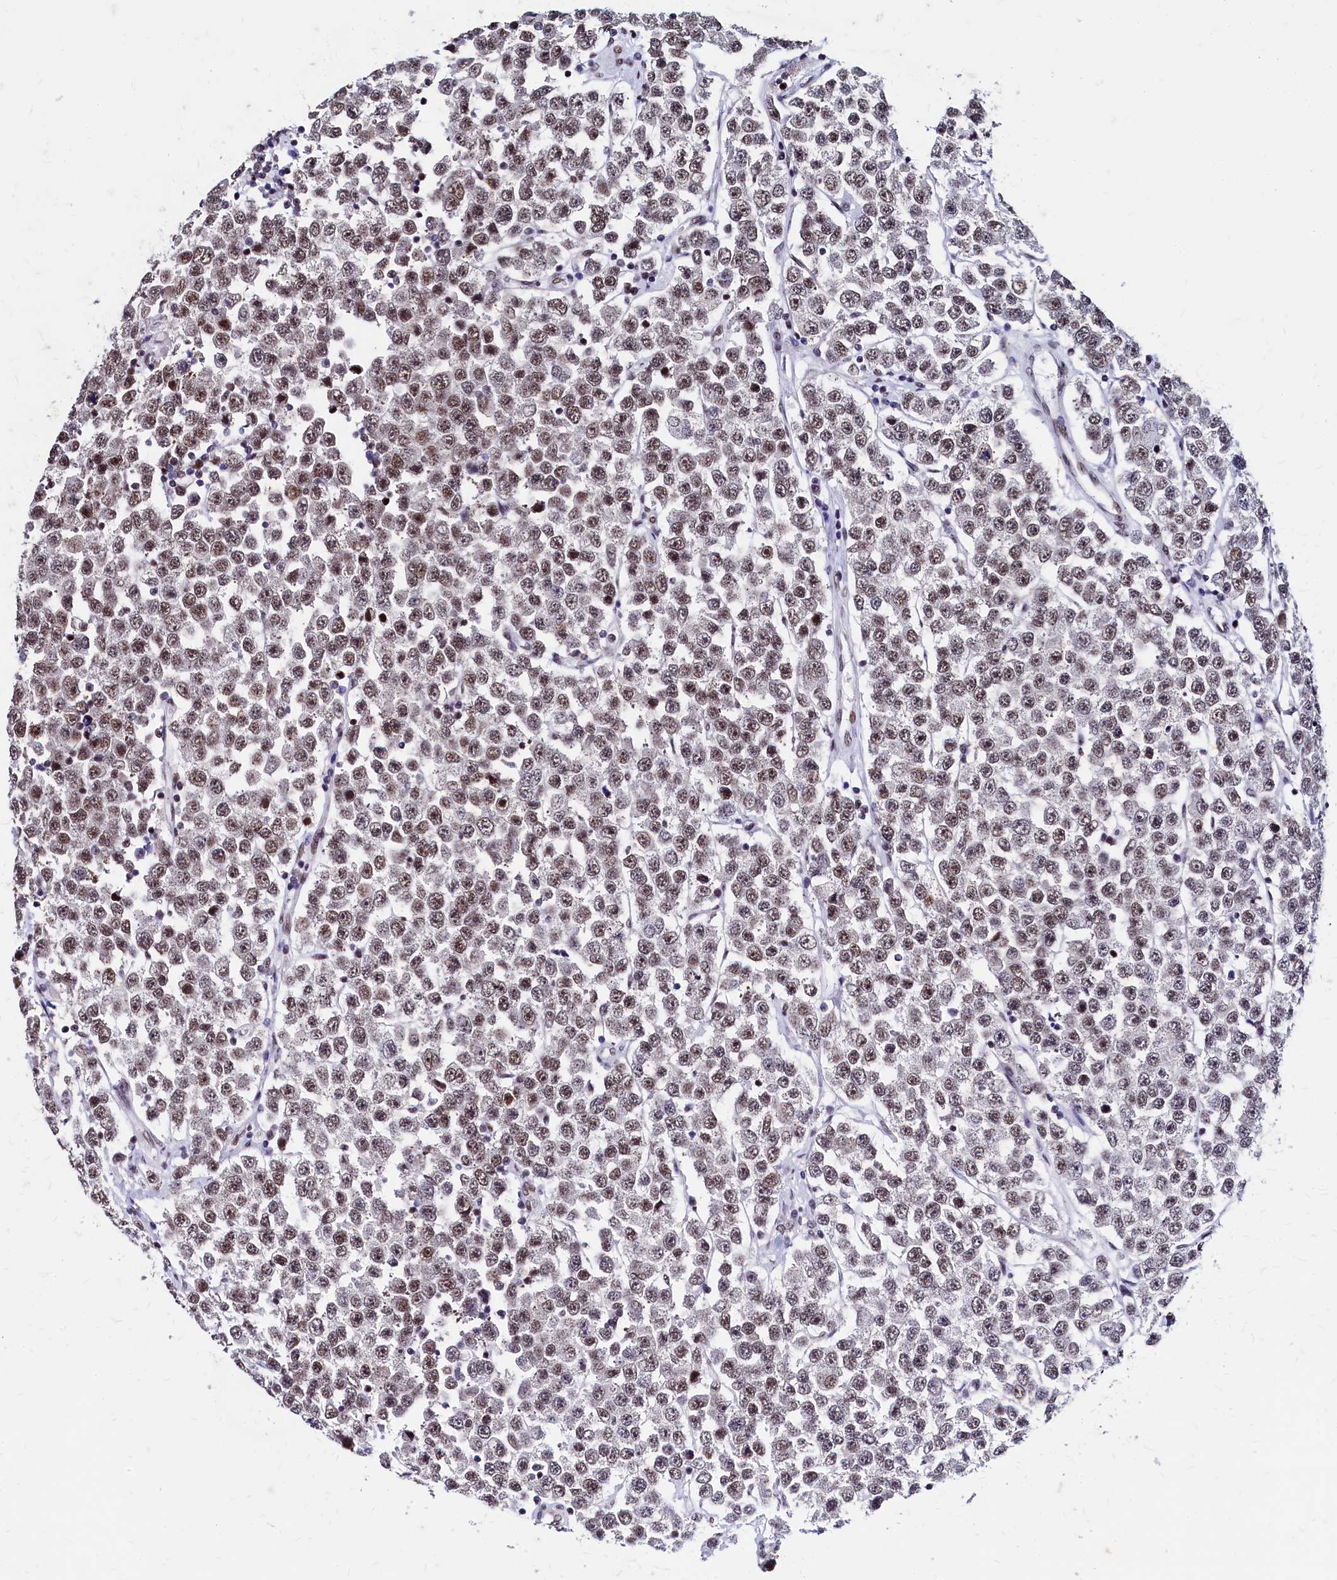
{"staining": {"intensity": "moderate", "quantity": ">75%", "location": "nuclear"}, "tissue": "testis cancer", "cell_type": "Tumor cells", "image_type": "cancer", "snomed": [{"axis": "morphology", "description": "Seminoma, NOS"}, {"axis": "topography", "description": "Testis"}], "caption": "An IHC histopathology image of tumor tissue is shown. Protein staining in brown shows moderate nuclear positivity in testis seminoma within tumor cells.", "gene": "CPSF7", "patient": {"sex": "male", "age": 28}}